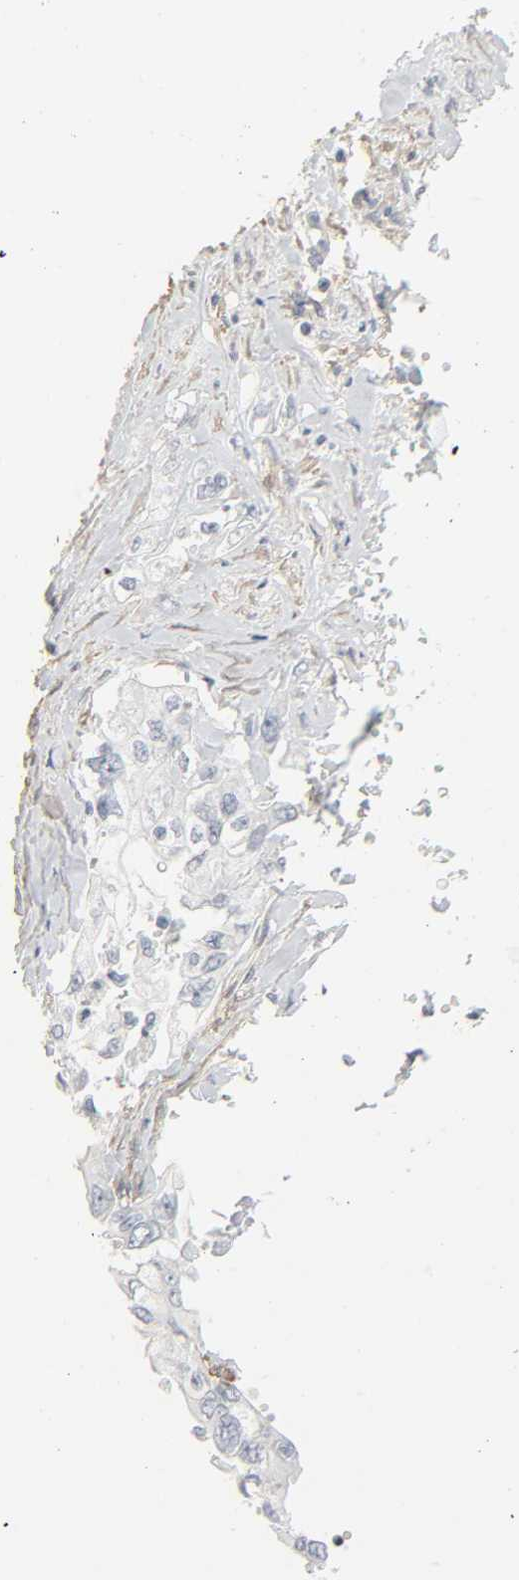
{"staining": {"intensity": "weak", "quantity": "<25%", "location": "nuclear"}, "tissue": "pancreatic cancer", "cell_type": "Tumor cells", "image_type": "cancer", "snomed": [{"axis": "morphology", "description": "Normal tissue, NOS"}, {"axis": "topography", "description": "Pancreas"}], "caption": "Human pancreatic cancer stained for a protein using immunohistochemistry demonstrates no staining in tumor cells.", "gene": "ZBTB16", "patient": {"sex": "male", "age": 42}}